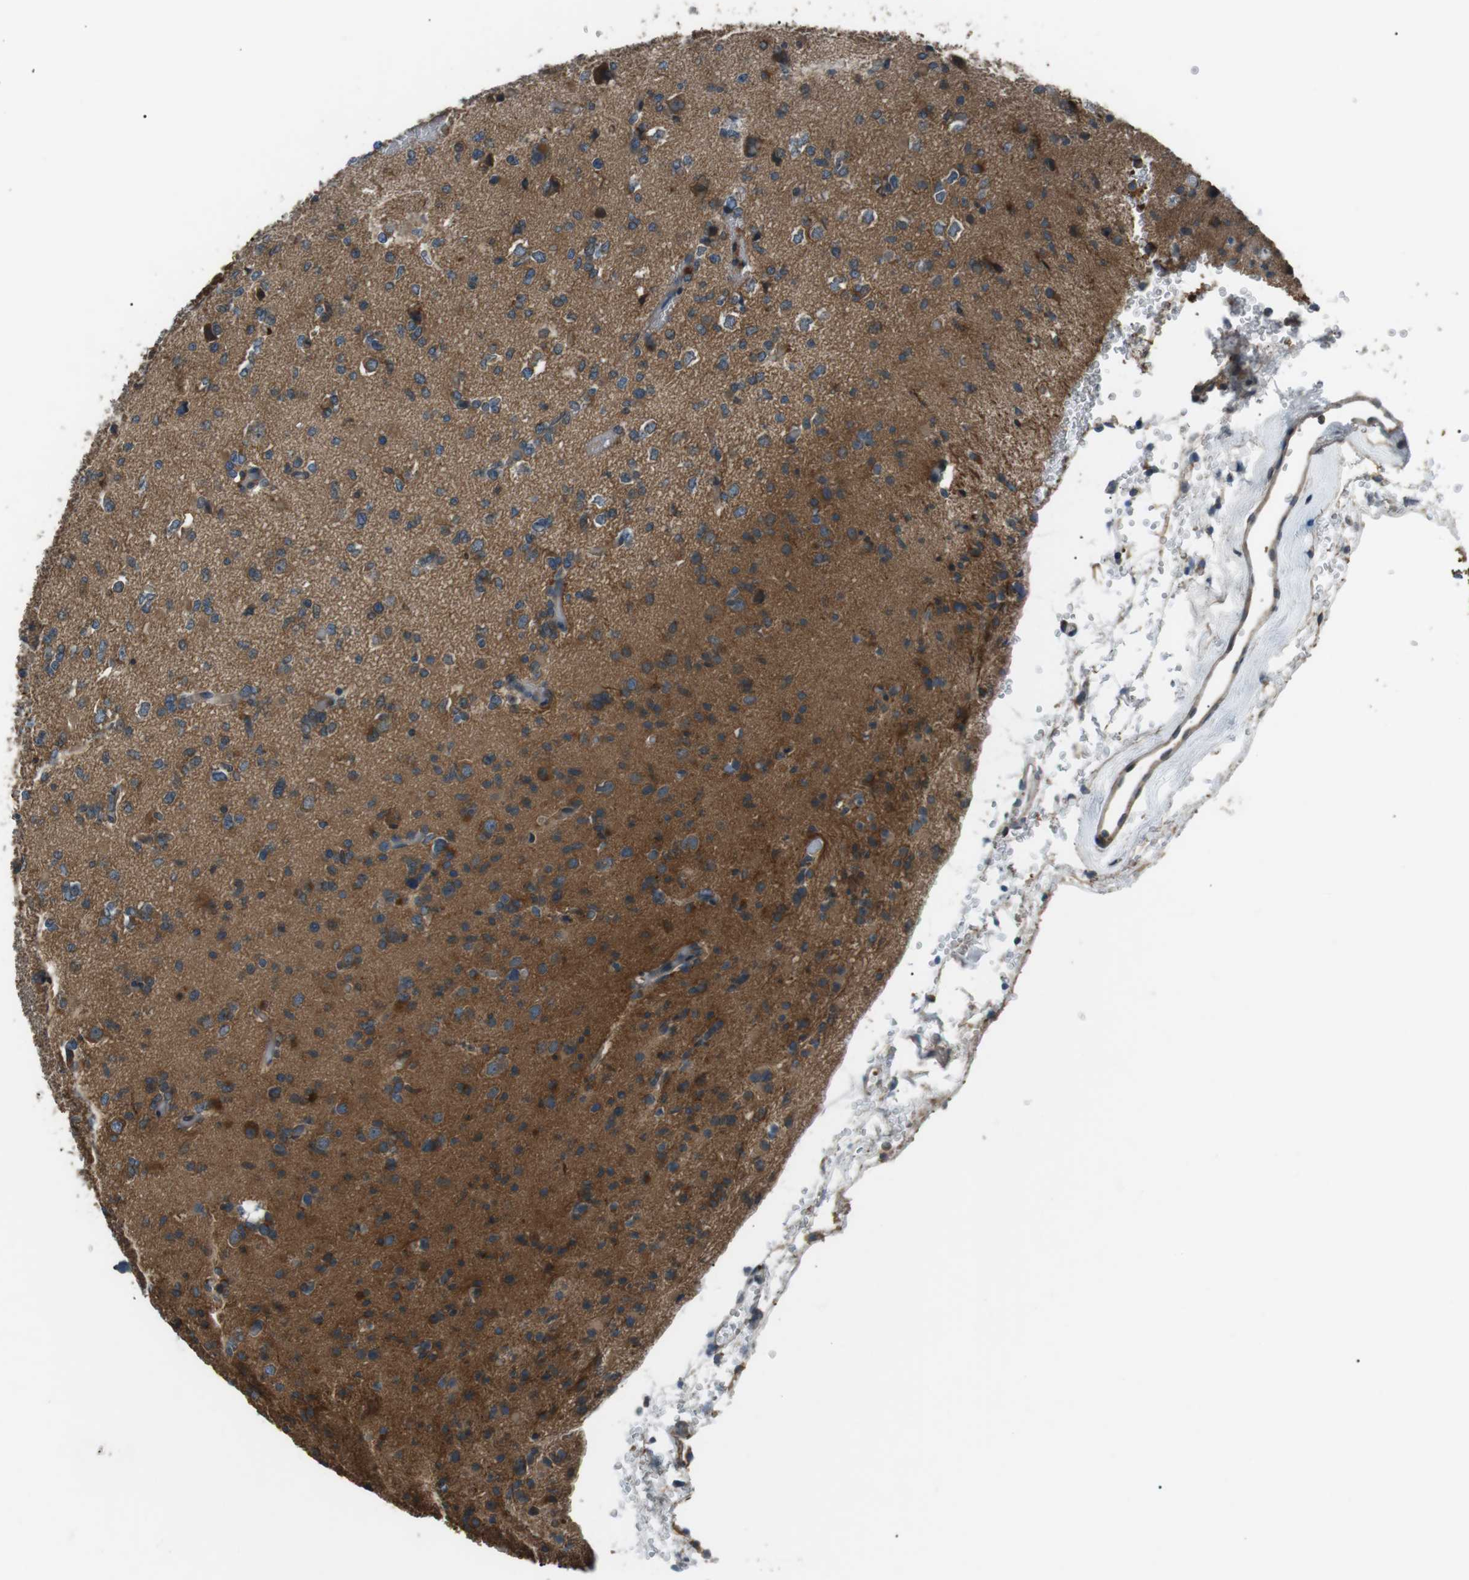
{"staining": {"intensity": "moderate", "quantity": "25%-75%", "location": "cytoplasmic/membranous"}, "tissue": "glioma", "cell_type": "Tumor cells", "image_type": "cancer", "snomed": [{"axis": "morphology", "description": "Glioma, malignant, Low grade"}, {"axis": "topography", "description": "Brain"}], "caption": "Immunohistochemical staining of low-grade glioma (malignant) displays moderate cytoplasmic/membranous protein staining in approximately 25%-75% of tumor cells.", "gene": "GPR161", "patient": {"sex": "female", "age": 22}}